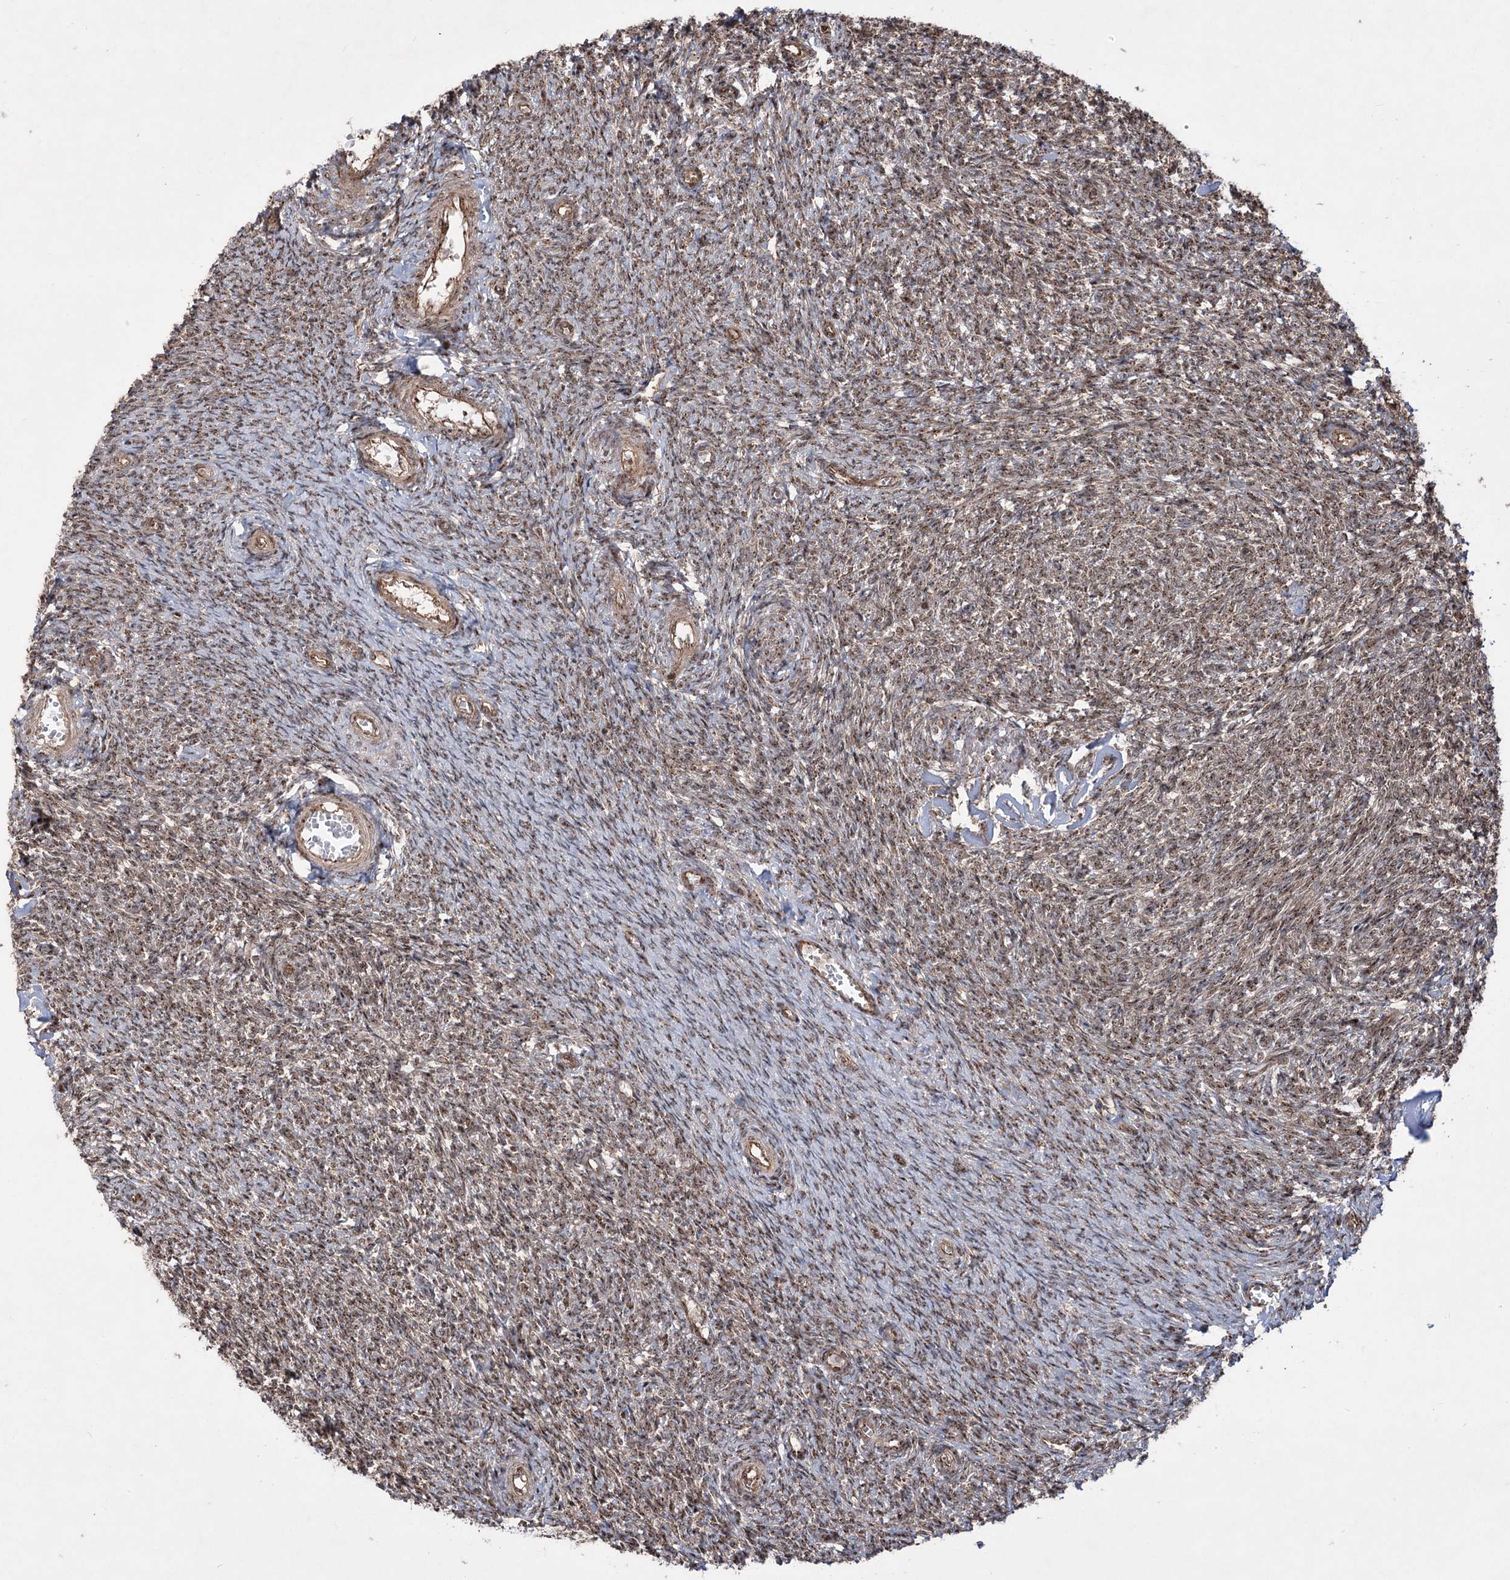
{"staining": {"intensity": "moderate", "quantity": ">75%", "location": "cytoplasmic/membranous,nuclear"}, "tissue": "ovary", "cell_type": "Ovarian stroma cells", "image_type": "normal", "snomed": [{"axis": "morphology", "description": "Normal tissue, NOS"}, {"axis": "topography", "description": "Ovary"}], "caption": "Moderate cytoplasmic/membranous,nuclear expression for a protein is seen in about >75% of ovarian stroma cells of normal ovary using immunohistochemistry (IHC).", "gene": "SERINC5", "patient": {"sex": "female", "age": 44}}